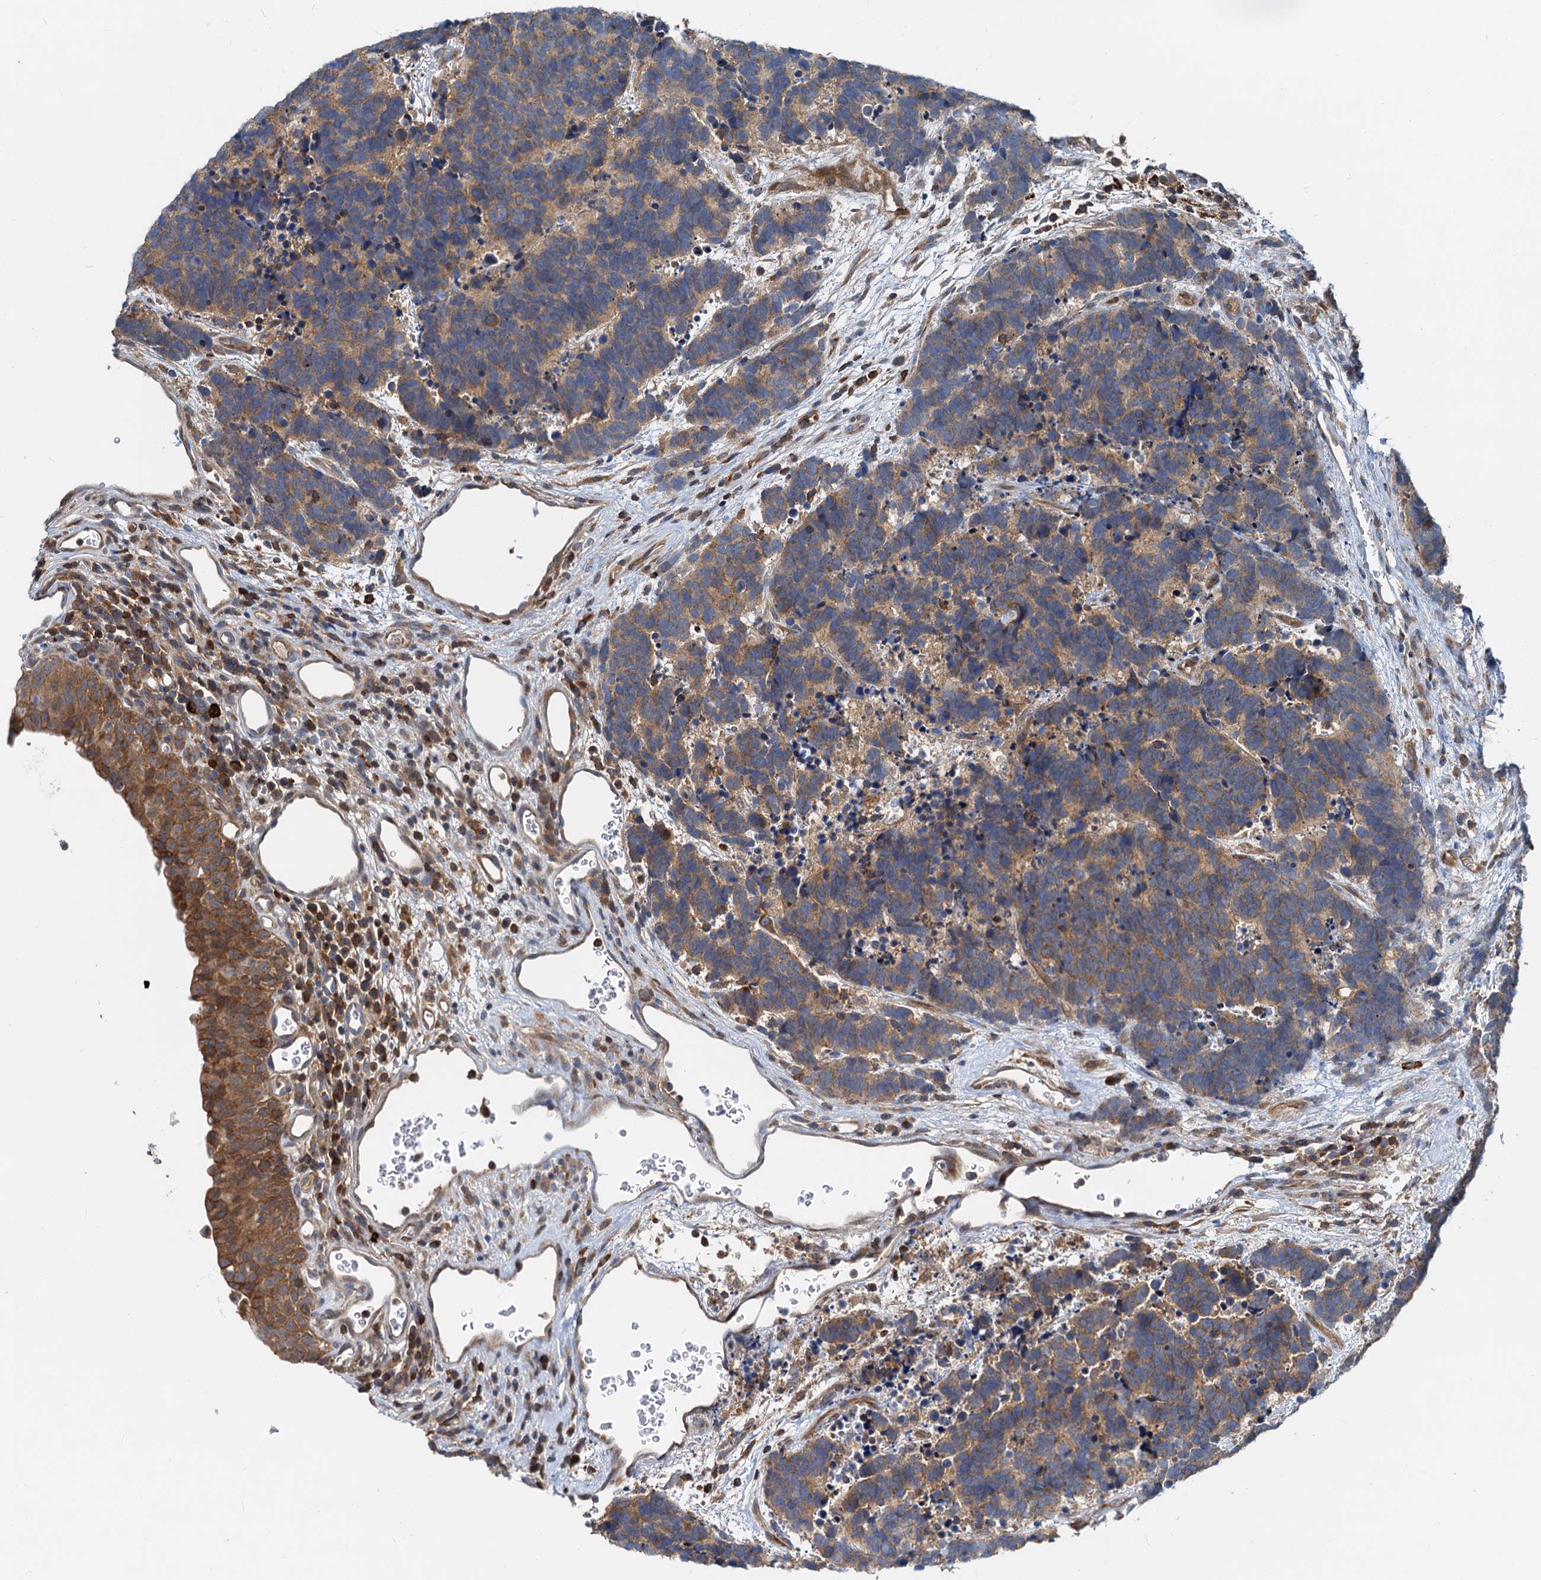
{"staining": {"intensity": "weak", "quantity": "25%-75%", "location": "cytoplasmic/membranous"}, "tissue": "carcinoid", "cell_type": "Tumor cells", "image_type": "cancer", "snomed": [{"axis": "morphology", "description": "Carcinoma, NOS"}, {"axis": "morphology", "description": "Carcinoid, malignant, NOS"}, {"axis": "topography", "description": "Urinary bladder"}], "caption": "IHC micrograph of human carcinoma stained for a protein (brown), which exhibits low levels of weak cytoplasmic/membranous staining in about 25%-75% of tumor cells.", "gene": "LNX2", "patient": {"sex": "male", "age": 57}}